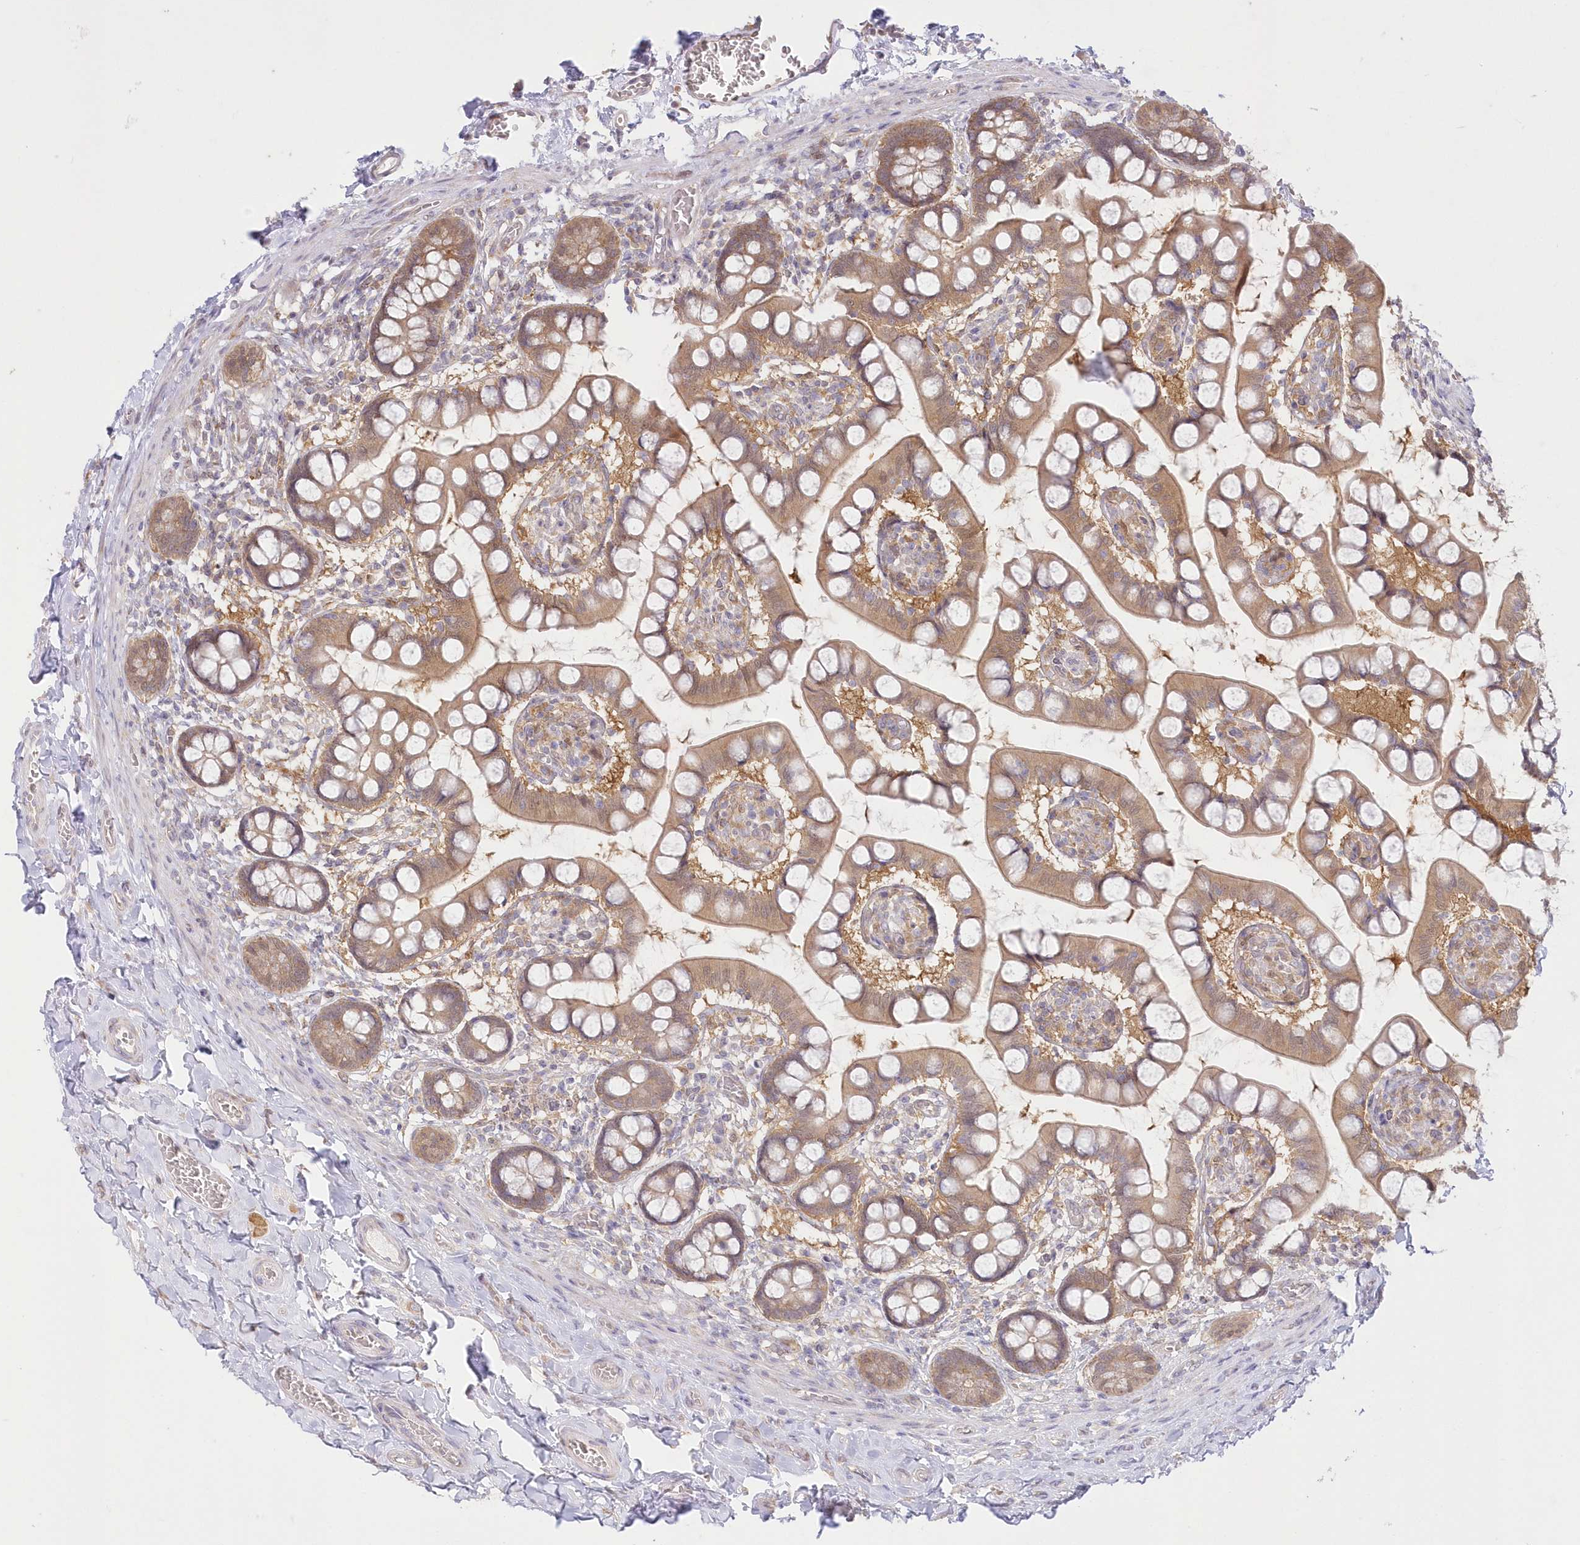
{"staining": {"intensity": "moderate", "quantity": ">75%", "location": "cytoplasmic/membranous"}, "tissue": "small intestine", "cell_type": "Glandular cells", "image_type": "normal", "snomed": [{"axis": "morphology", "description": "Normal tissue, NOS"}, {"axis": "topography", "description": "Small intestine"}], "caption": "High-power microscopy captured an IHC photomicrograph of normal small intestine, revealing moderate cytoplasmic/membranous expression in about >75% of glandular cells.", "gene": "RNPEP", "patient": {"sex": "male", "age": 52}}